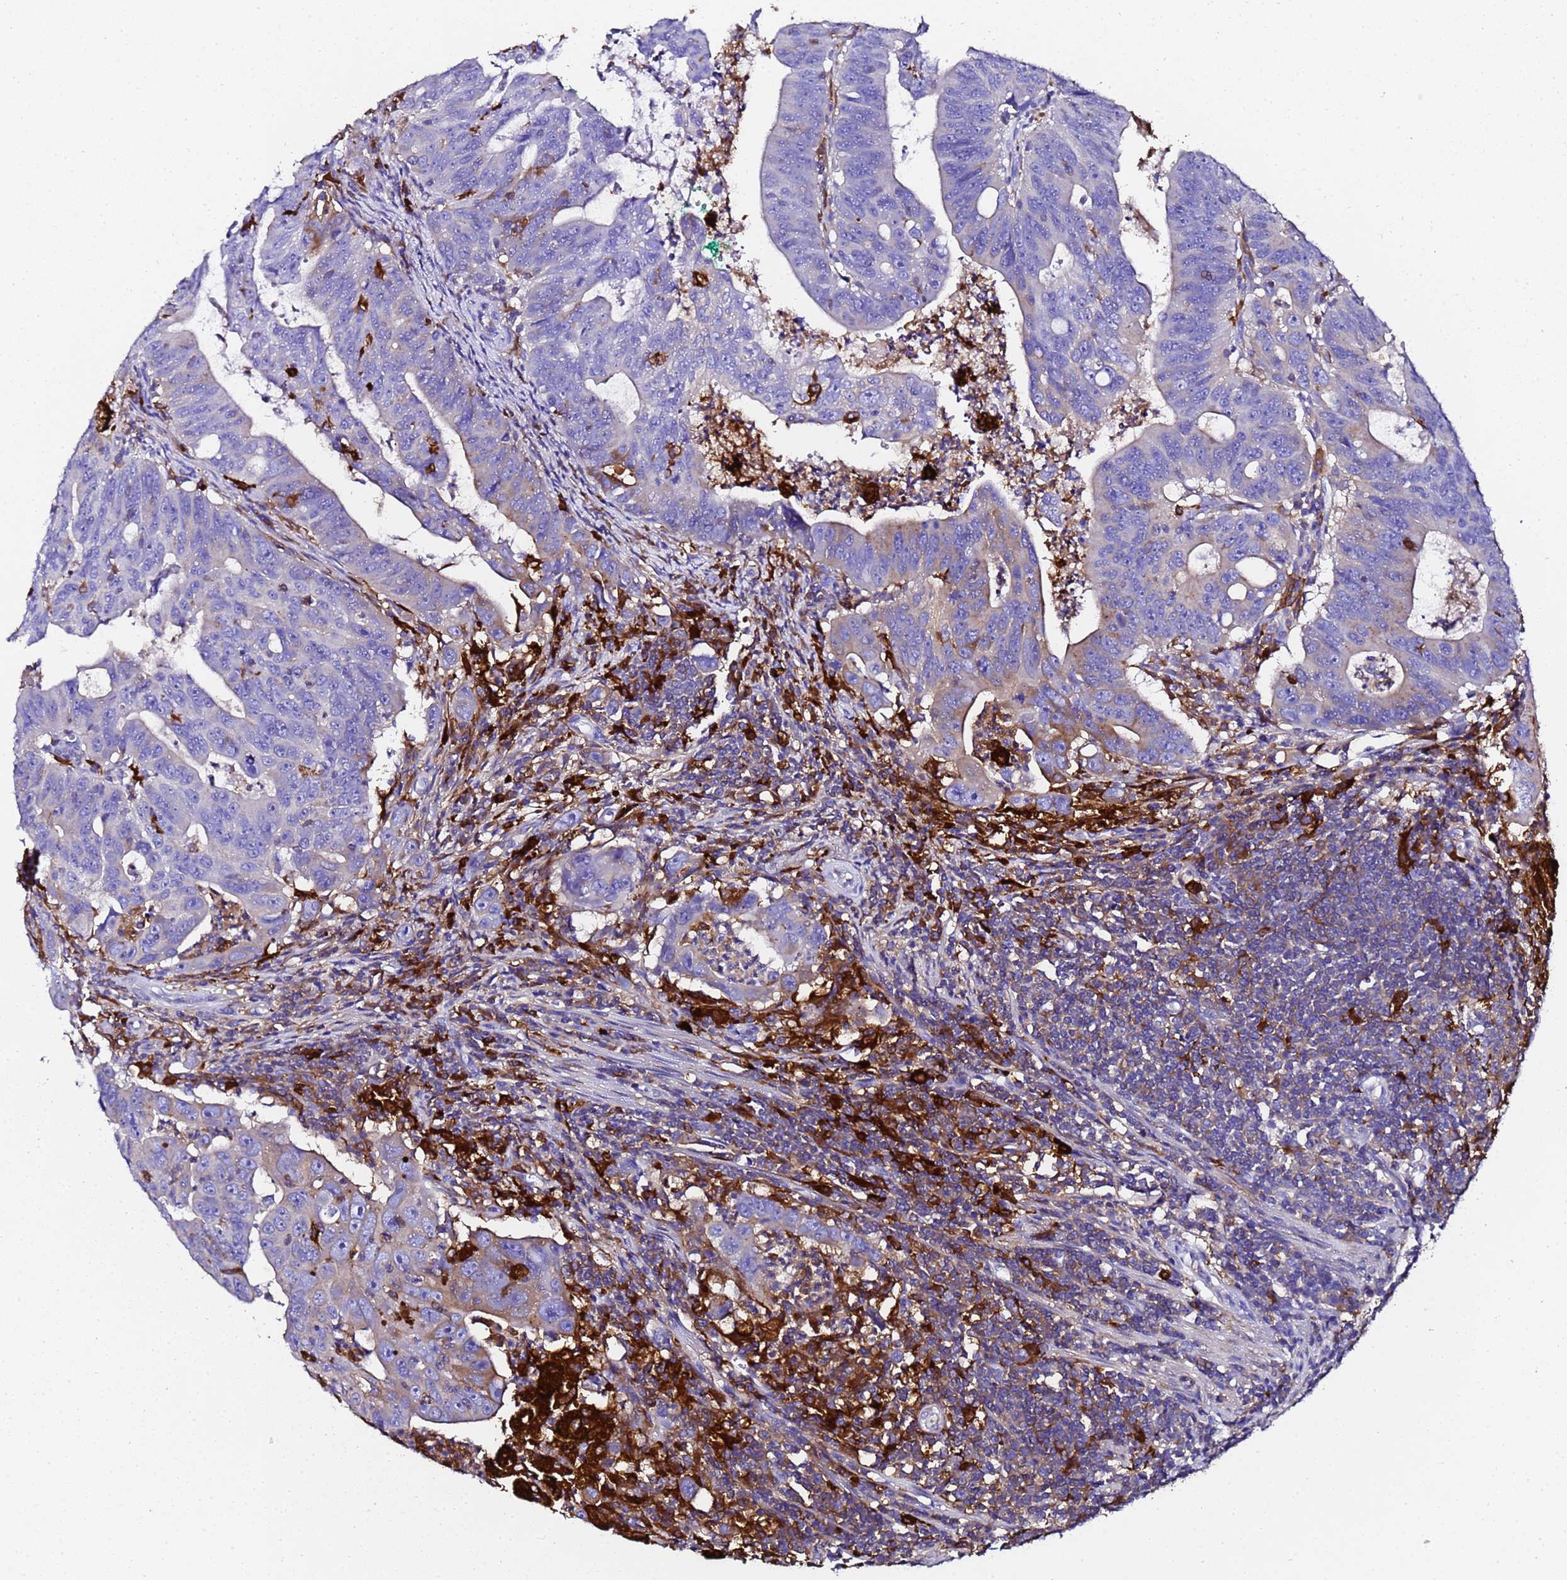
{"staining": {"intensity": "moderate", "quantity": "<25%", "location": "cytoplasmic/membranous"}, "tissue": "colorectal cancer", "cell_type": "Tumor cells", "image_type": "cancer", "snomed": [{"axis": "morphology", "description": "Adenocarcinoma, NOS"}, {"axis": "topography", "description": "Rectum"}], "caption": "A micrograph of human colorectal cancer stained for a protein reveals moderate cytoplasmic/membranous brown staining in tumor cells.", "gene": "FTL", "patient": {"sex": "male", "age": 69}}